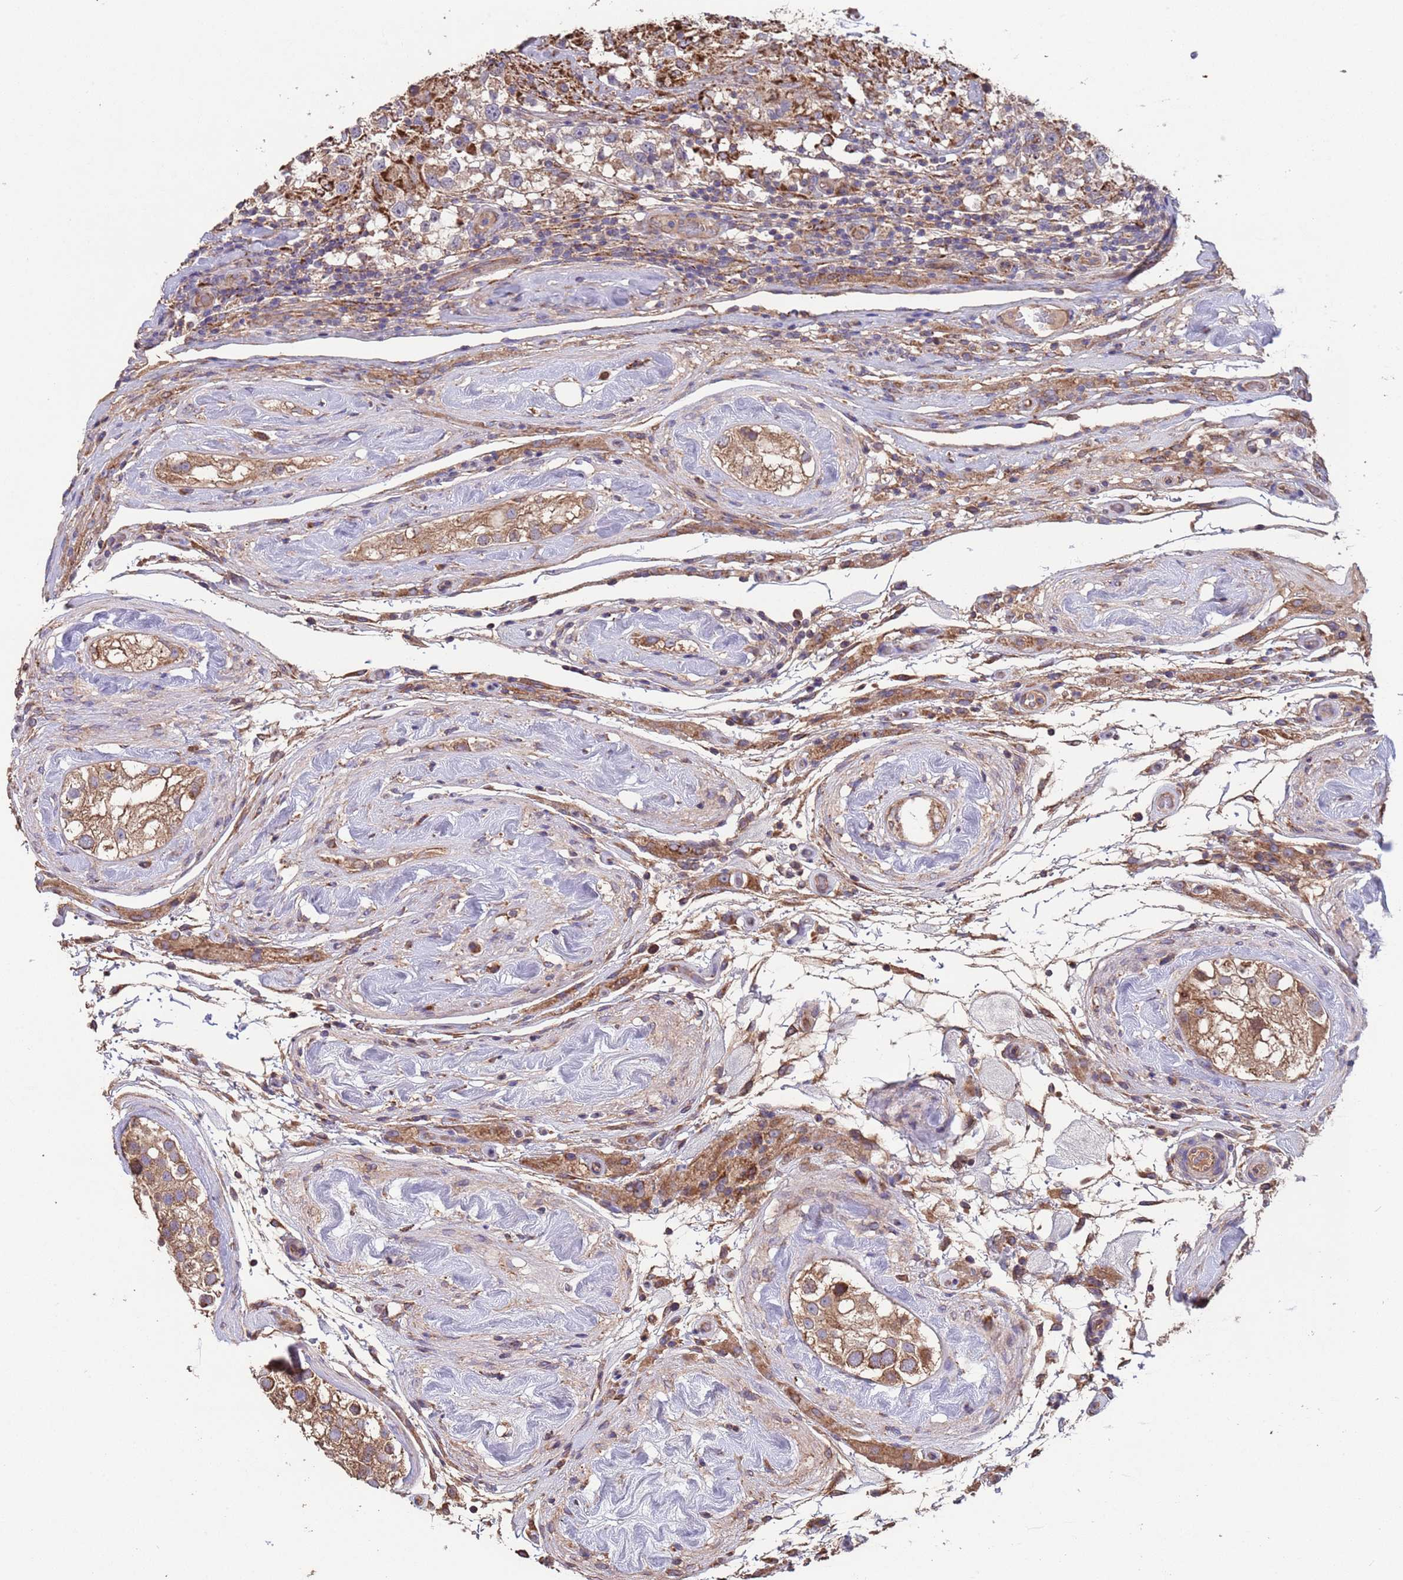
{"staining": {"intensity": "weak", "quantity": ">75%", "location": "cytoplasmic/membranous"}, "tissue": "testis cancer", "cell_type": "Tumor cells", "image_type": "cancer", "snomed": [{"axis": "morphology", "description": "Seminoma, NOS"}, {"axis": "topography", "description": "Testis"}], "caption": "Immunohistochemical staining of human seminoma (testis) displays low levels of weak cytoplasmic/membranous protein staining in about >75% of tumor cells.", "gene": "EEF1AKMT1", "patient": {"sex": "male", "age": 46}}